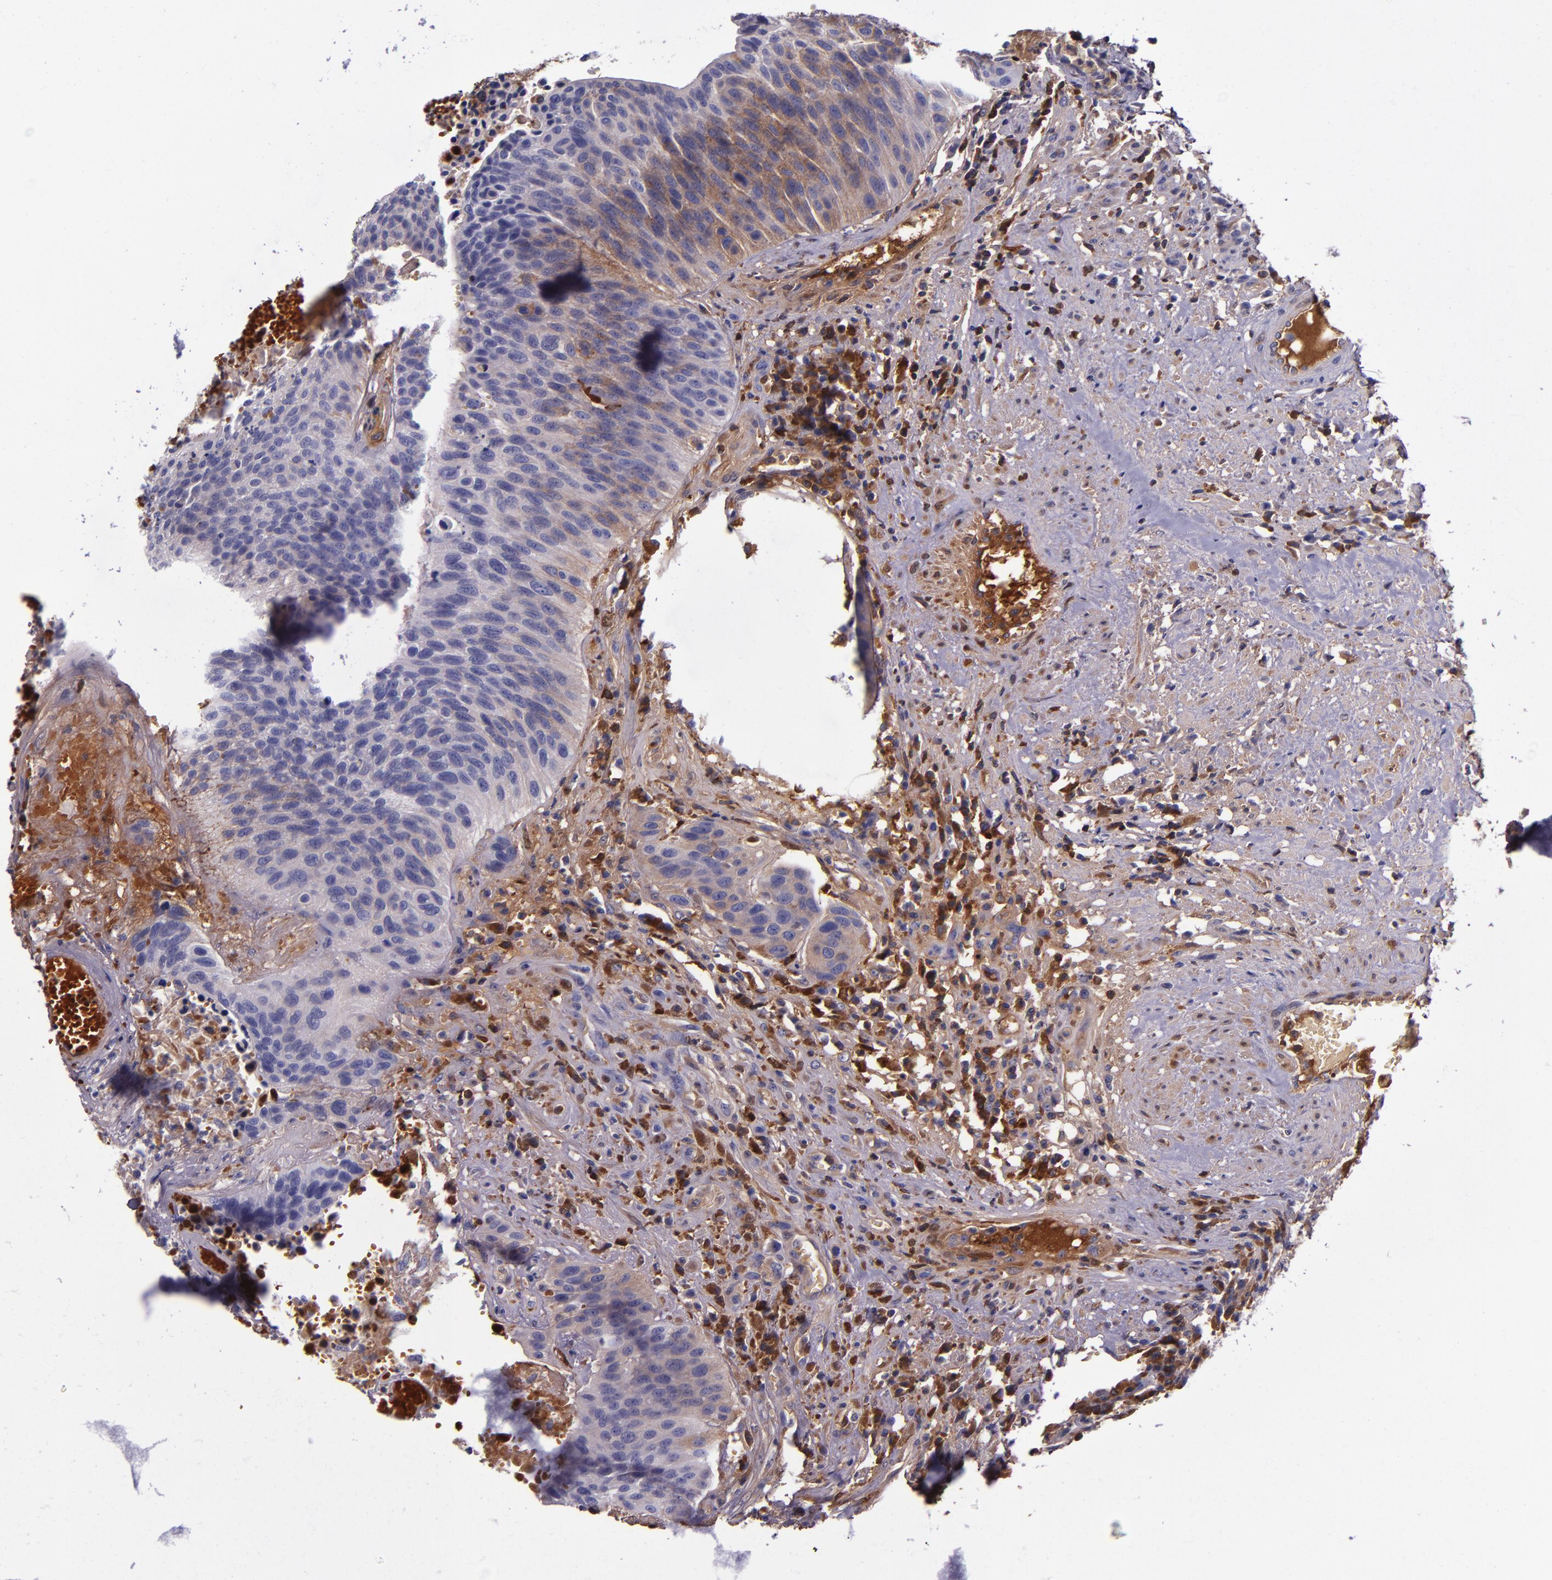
{"staining": {"intensity": "weak", "quantity": "<25%", "location": "cytoplasmic/membranous"}, "tissue": "urothelial cancer", "cell_type": "Tumor cells", "image_type": "cancer", "snomed": [{"axis": "morphology", "description": "Urothelial carcinoma, High grade"}, {"axis": "topography", "description": "Urinary bladder"}], "caption": "DAB (3,3'-diaminobenzidine) immunohistochemical staining of urothelial cancer displays no significant positivity in tumor cells.", "gene": "CLEC3B", "patient": {"sex": "male", "age": 66}}